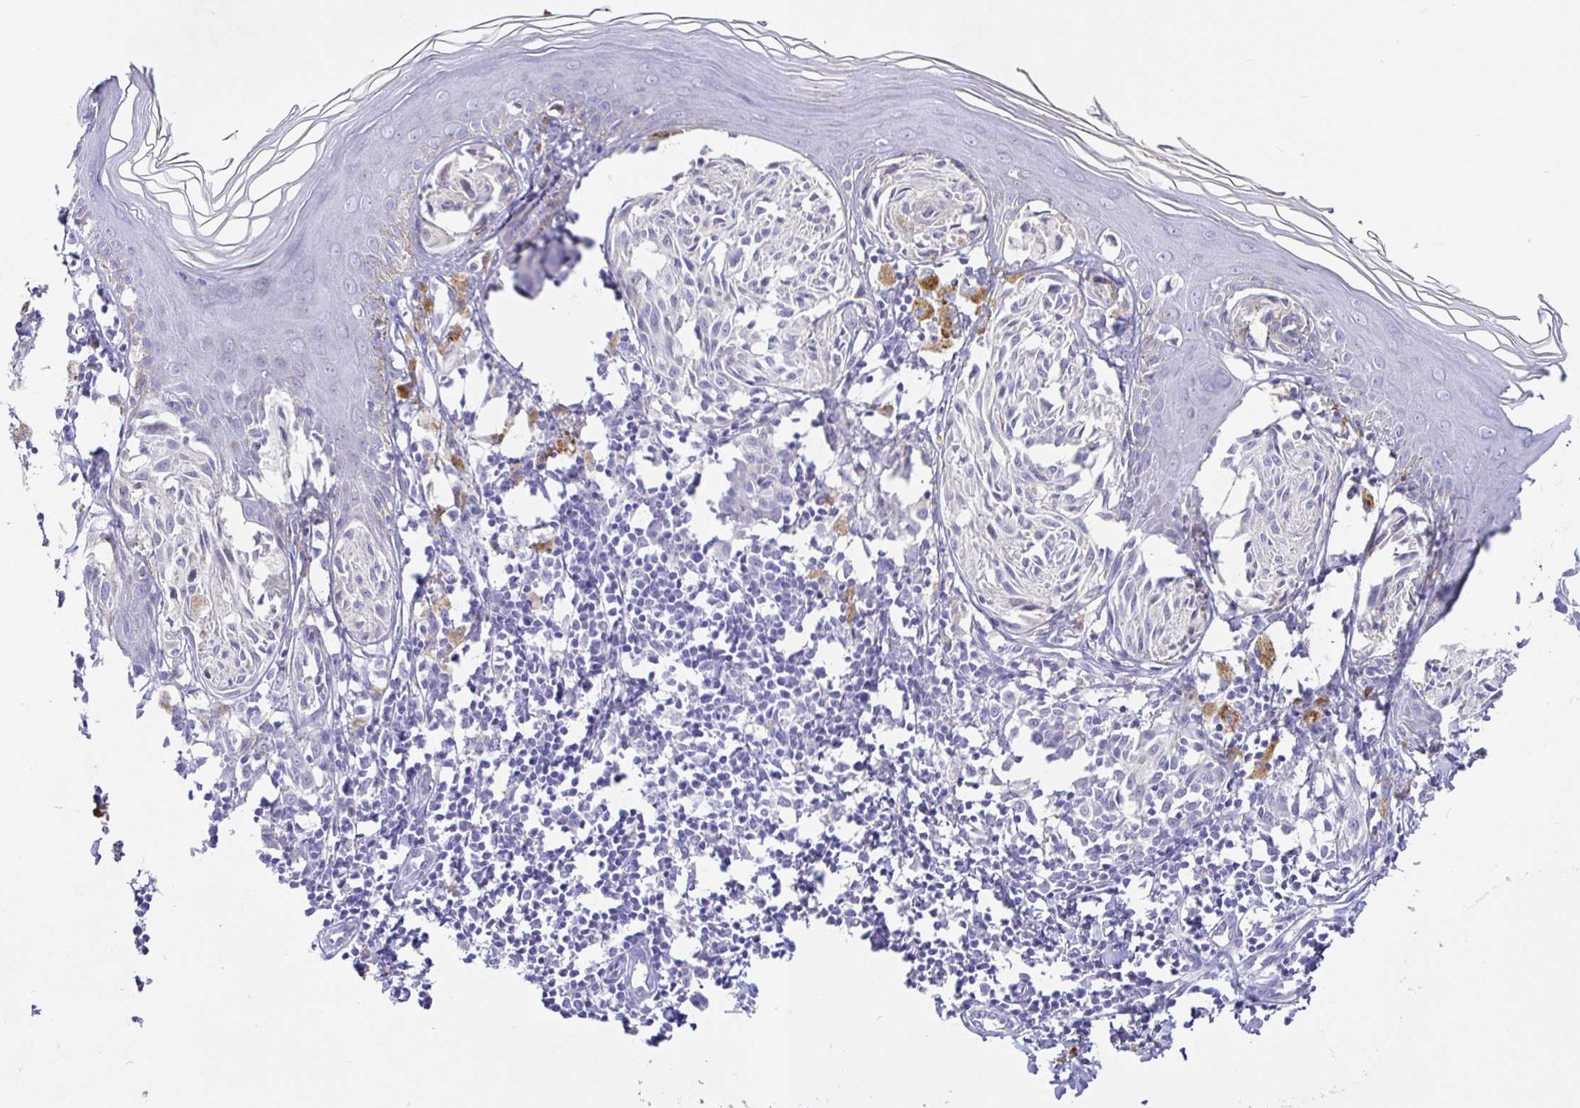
{"staining": {"intensity": "negative", "quantity": "none", "location": "none"}, "tissue": "melanoma", "cell_type": "Tumor cells", "image_type": "cancer", "snomed": [{"axis": "morphology", "description": "Malignant melanoma, NOS"}, {"axis": "topography", "description": "Skin"}], "caption": "This photomicrograph is of melanoma stained with immunohistochemistry (IHC) to label a protein in brown with the nuclei are counter-stained blue. There is no positivity in tumor cells. (Stains: DAB immunohistochemistry with hematoxylin counter stain, Microscopy: brightfield microscopy at high magnification).", "gene": "TPTE", "patient": {"sex": "female", "age": 38}}